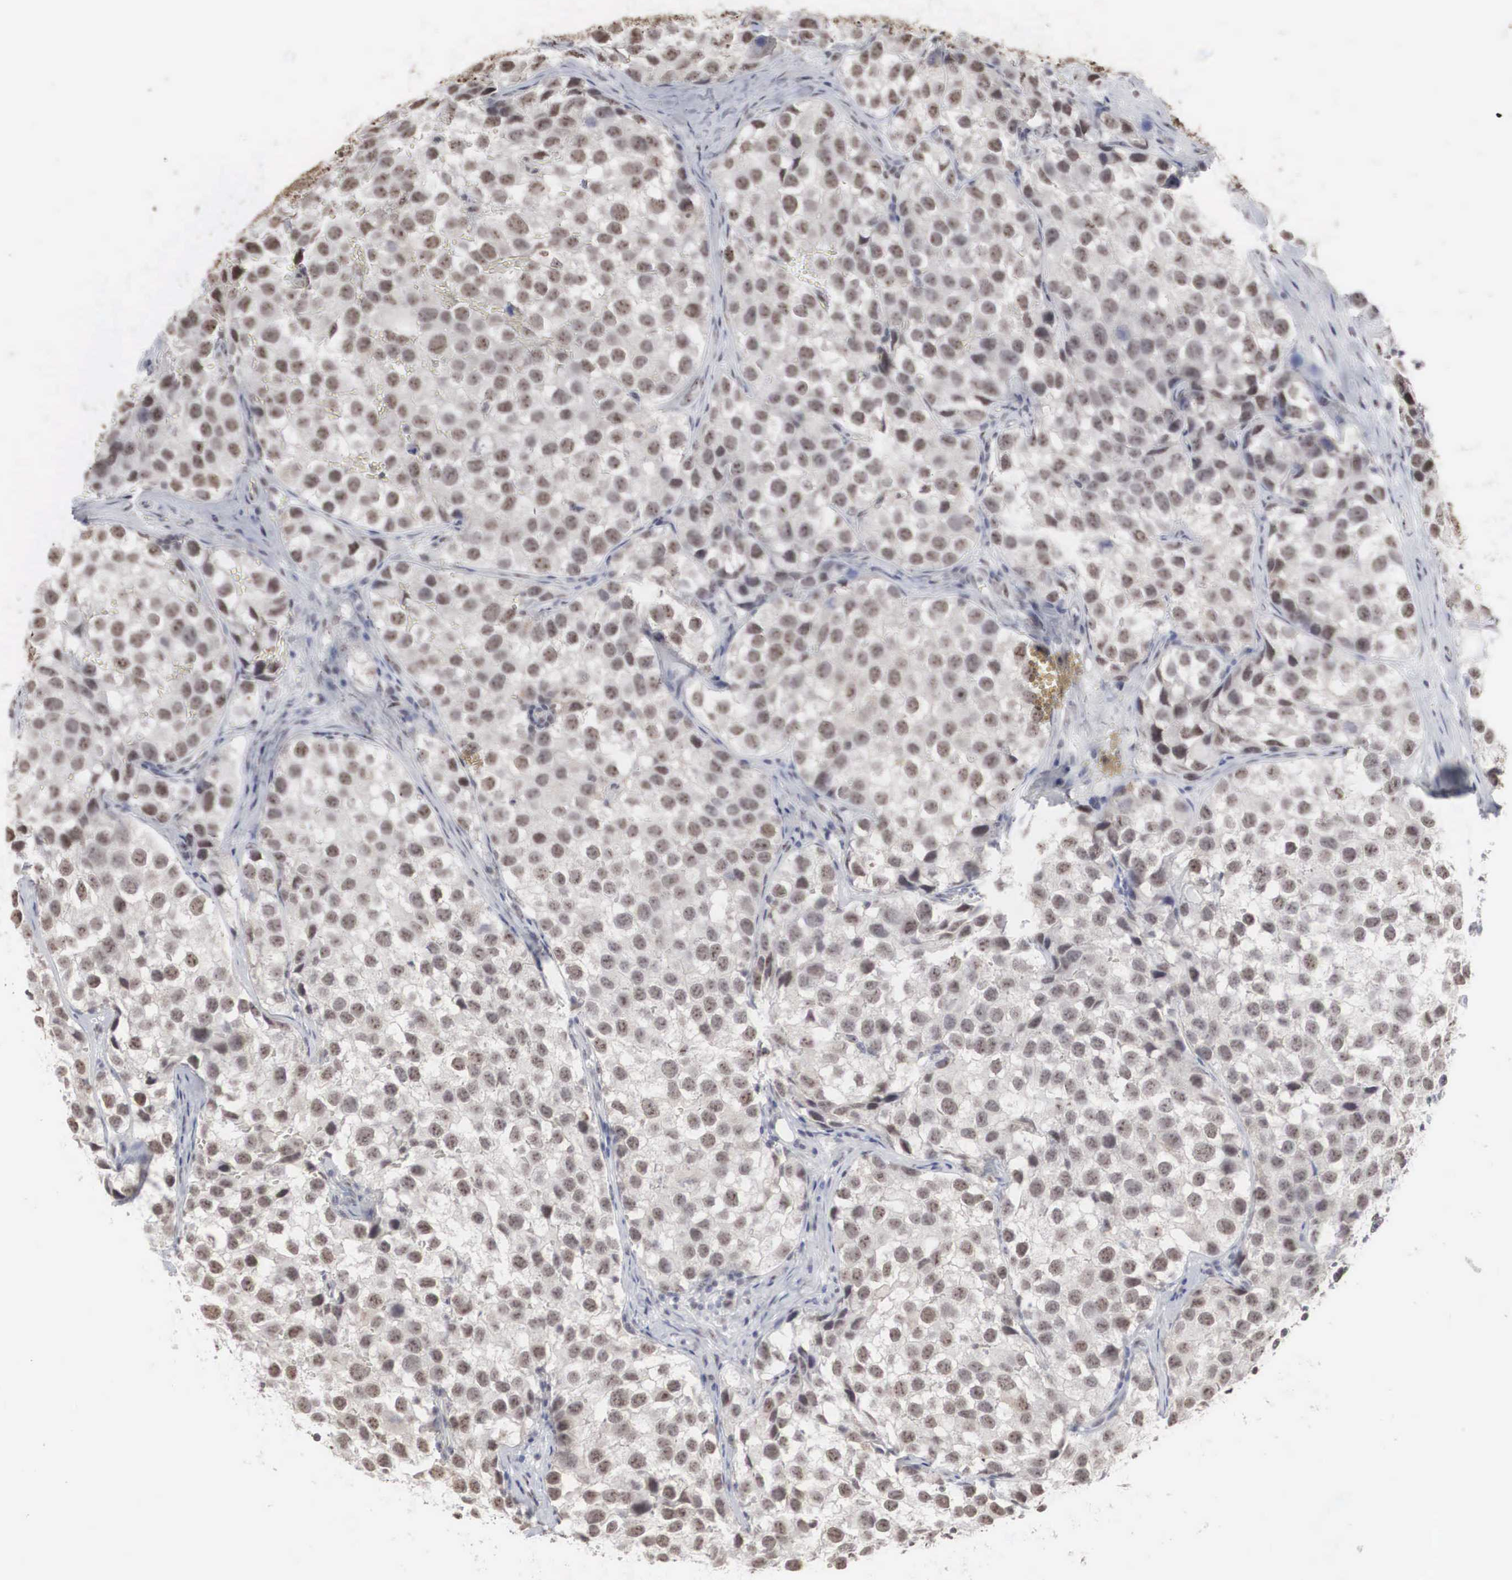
{"staining": {"intensity": "weak", "quantity": "25%-75%", "location": "nuclear"}, "tissue": "testis cancer", "cell_type": "Tumor cells", "image_type": "cancer", "snomed": [{"axis": "morphology", "description": "Seminoma, NOS"}, {"axis": "topography", "description": "Testis"}], "caption": "Immunohistochemical staining of testis seminoma displays weak nuclear protein staining in about 25%-75% of tumor cells.", "gene": "AUTS2", "patient": {"sex": "male", "age": 39}}